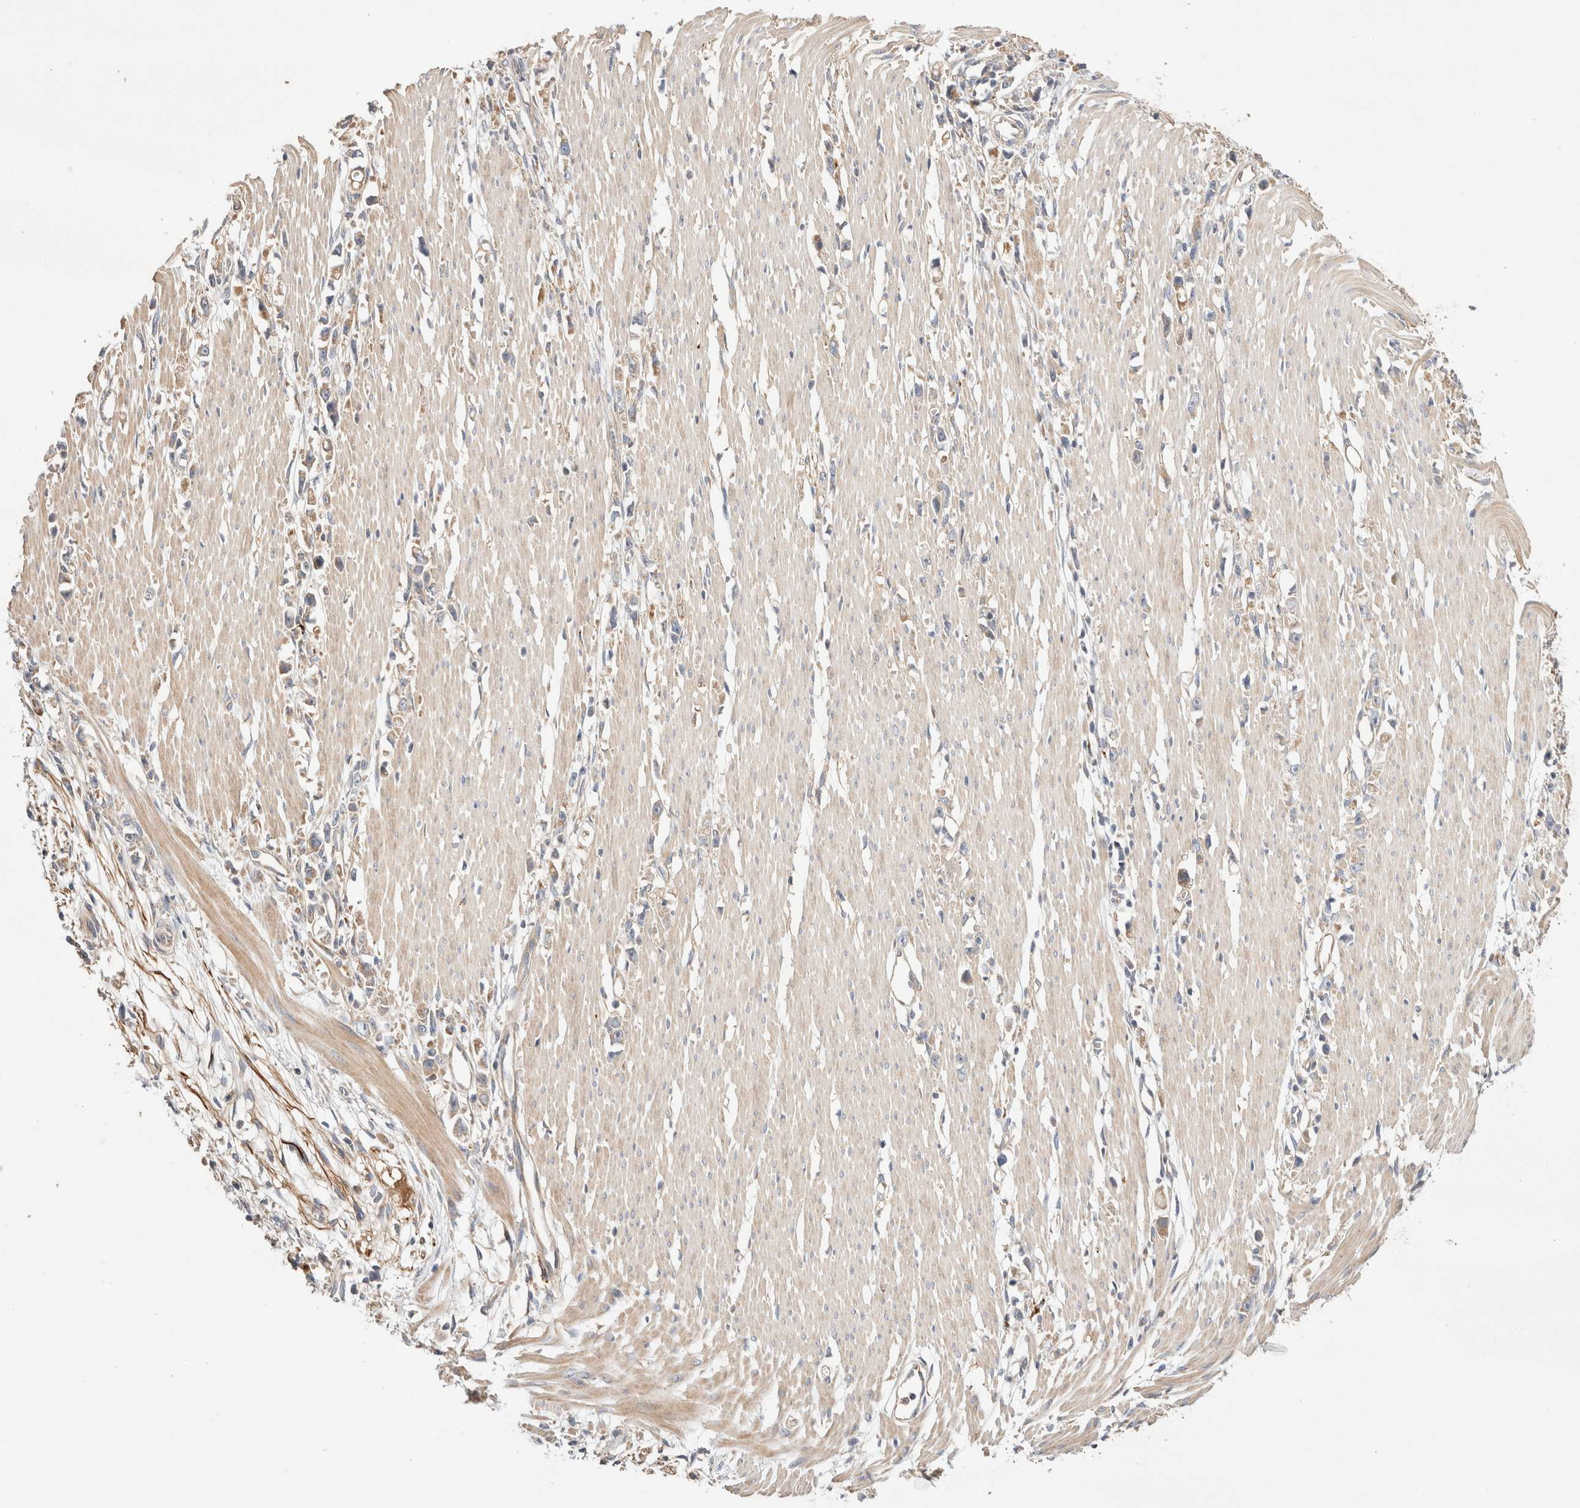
{"staining": {"intensity": "weak", "quantity": "25%-75%", "location": "cytoplasmic/membranous"}, "tissue": "stomach cancer", "cell_type": "Tumor cells", "image_type": "cancer", "snomed": [{"axis": "morphology", "description": "Adenocarcinoma, NOS"}, {"axis": "topography", "description": "Stomach"}], "caption": "DAB immunohistochemical staining of human stomach cancer (adenocarcinoma) exhibits weak cytoplasmic/membranous protein expression in about 25%-75% of tumor cells.", "gene": "B3GNTL1", "patient": {"sex": "female", "age": 59}}